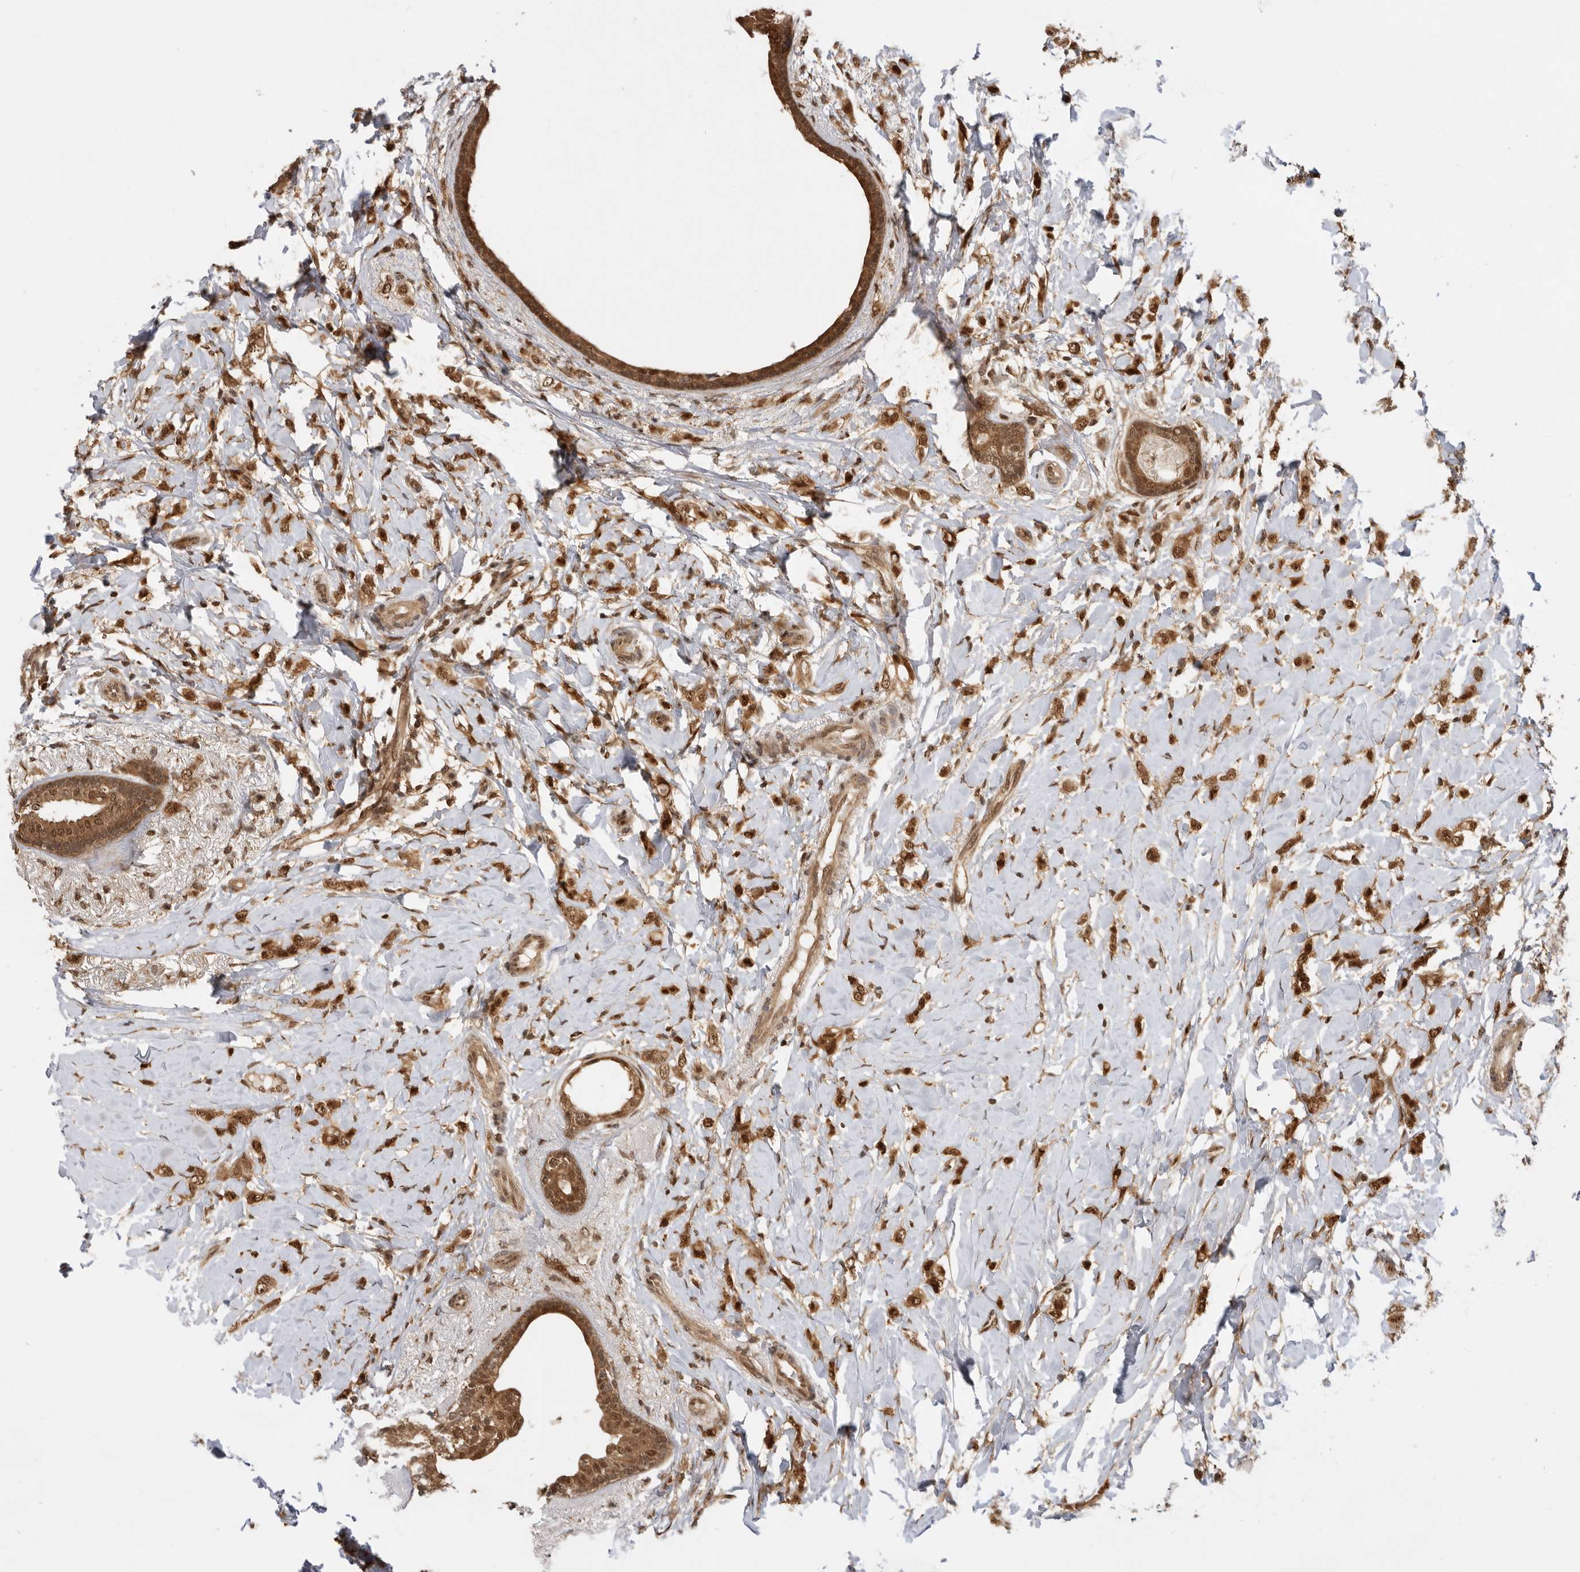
{"staining": {"intensity": "strong", "quantity": ">75%", "location": "cytoplasmic/membranous,nuclear"}, "tissue": "breast cancer", "cell_type": "Tumor cells", "image_type": "cancer", "snomed": [{"axis": "morphology", "description": "Normal tissue, NOS"}, {"axis": "morphology", "description": "Lobular carcinoma"}, {"axis": "topography", "description": "Breast"}], "caption": "IHC image of neoplastic tissue: breast cancer stained using IHC demonstrates high levels of strong protein expression localized specifically in the cytoplasmic/membranous and nuclear of tumor cells, appearing as a cytoplasmic/membranous and nuclear brown color.", "gene": "ADPRS", "patient": {"sex": "female", "age": 47}}